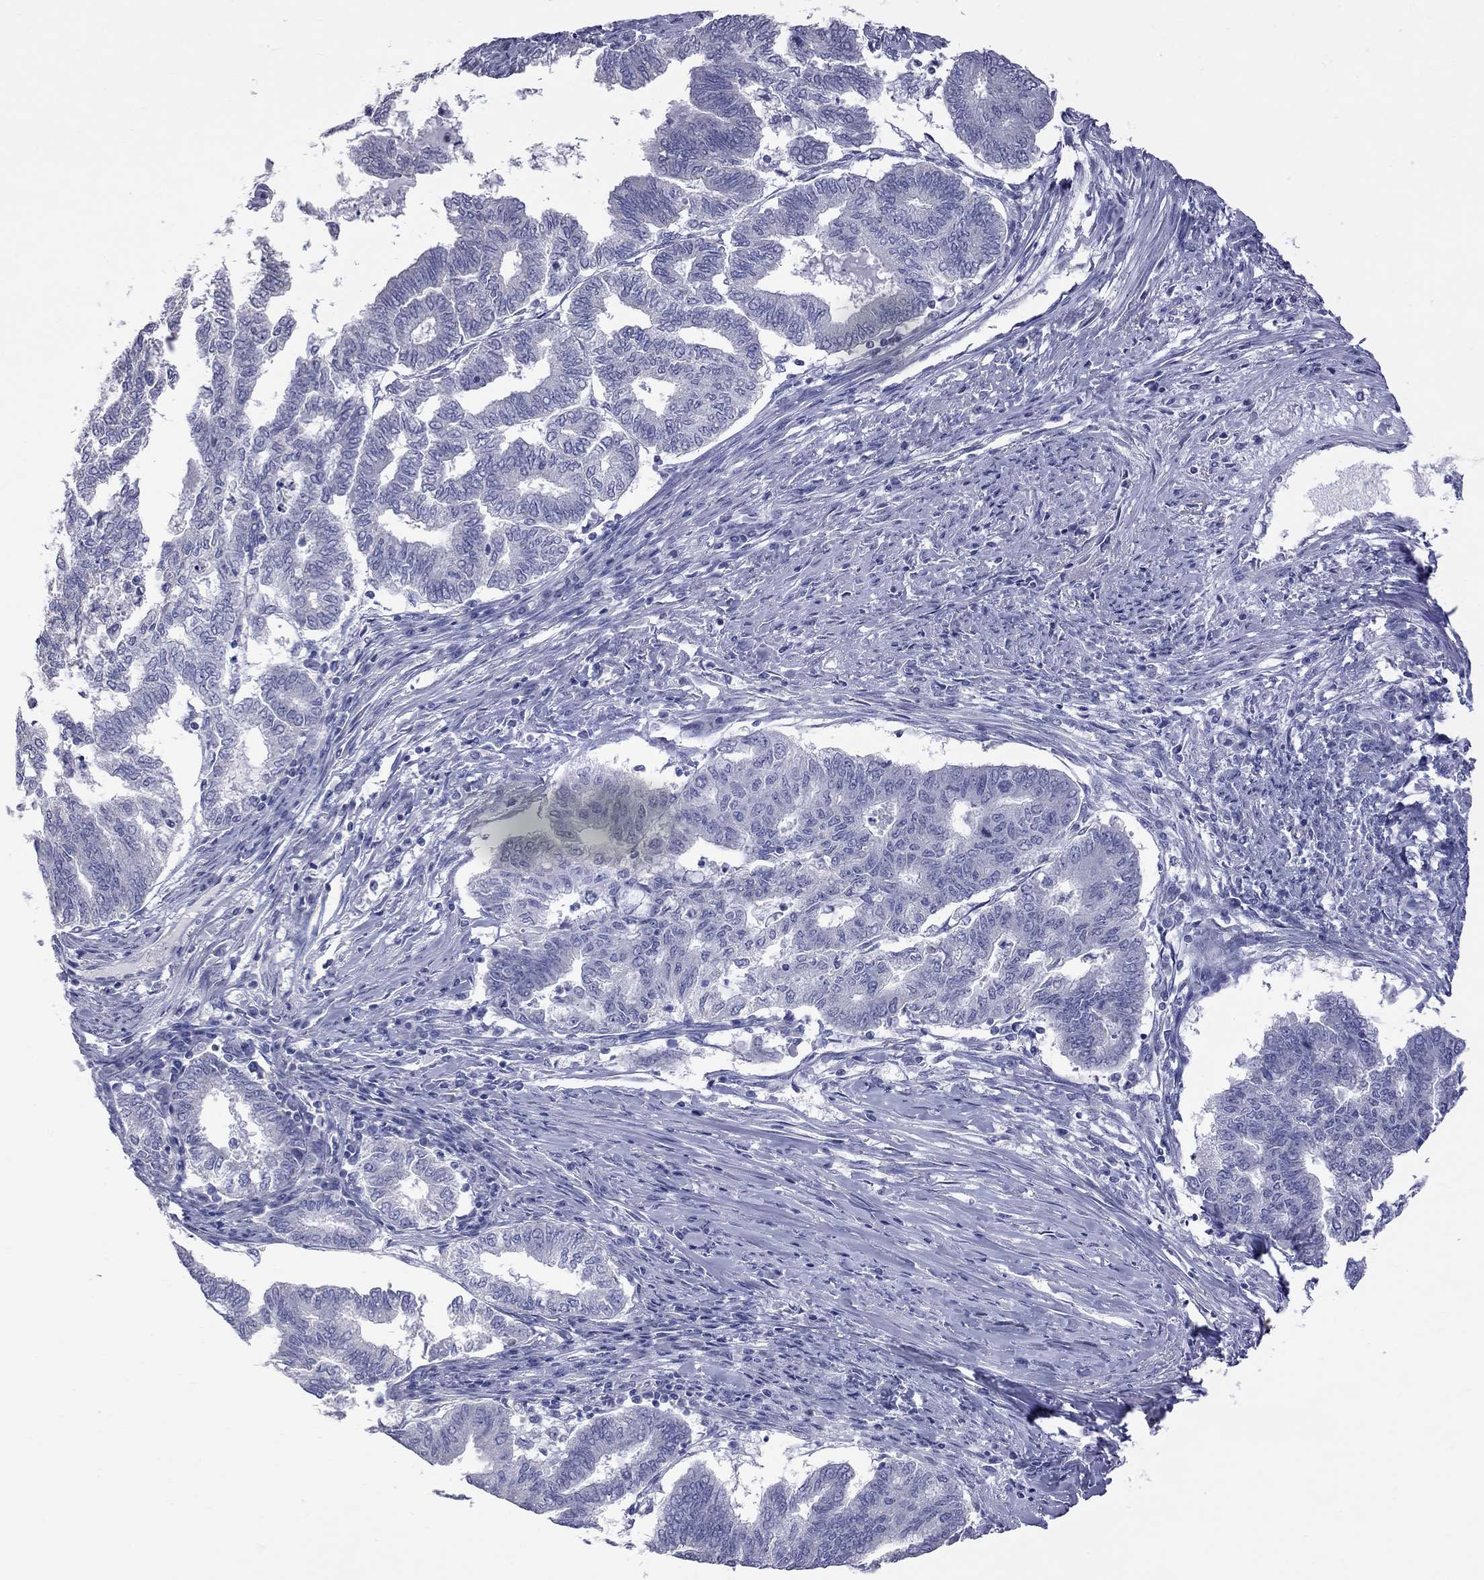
{"staining": {"intensity": "negative", "quantity": "none", "location": "none"}, "tissue": "endometrial cancer", "cell_type": "Tumor cells", "image_type": "cancer", "snomed": [{"axis": "morphology", "description": "Adenocarcinoma, NOS"}, {"axis": "topography", "description": "Endometrium"}], "caption": "Endometrial cancer (adenocarcinoma) stained for a protein using immunohistochemistry (IHC) shows no positivity tumor cells.", "gene": "KCND2", "patient": {"sex": "female", "age": 79}}